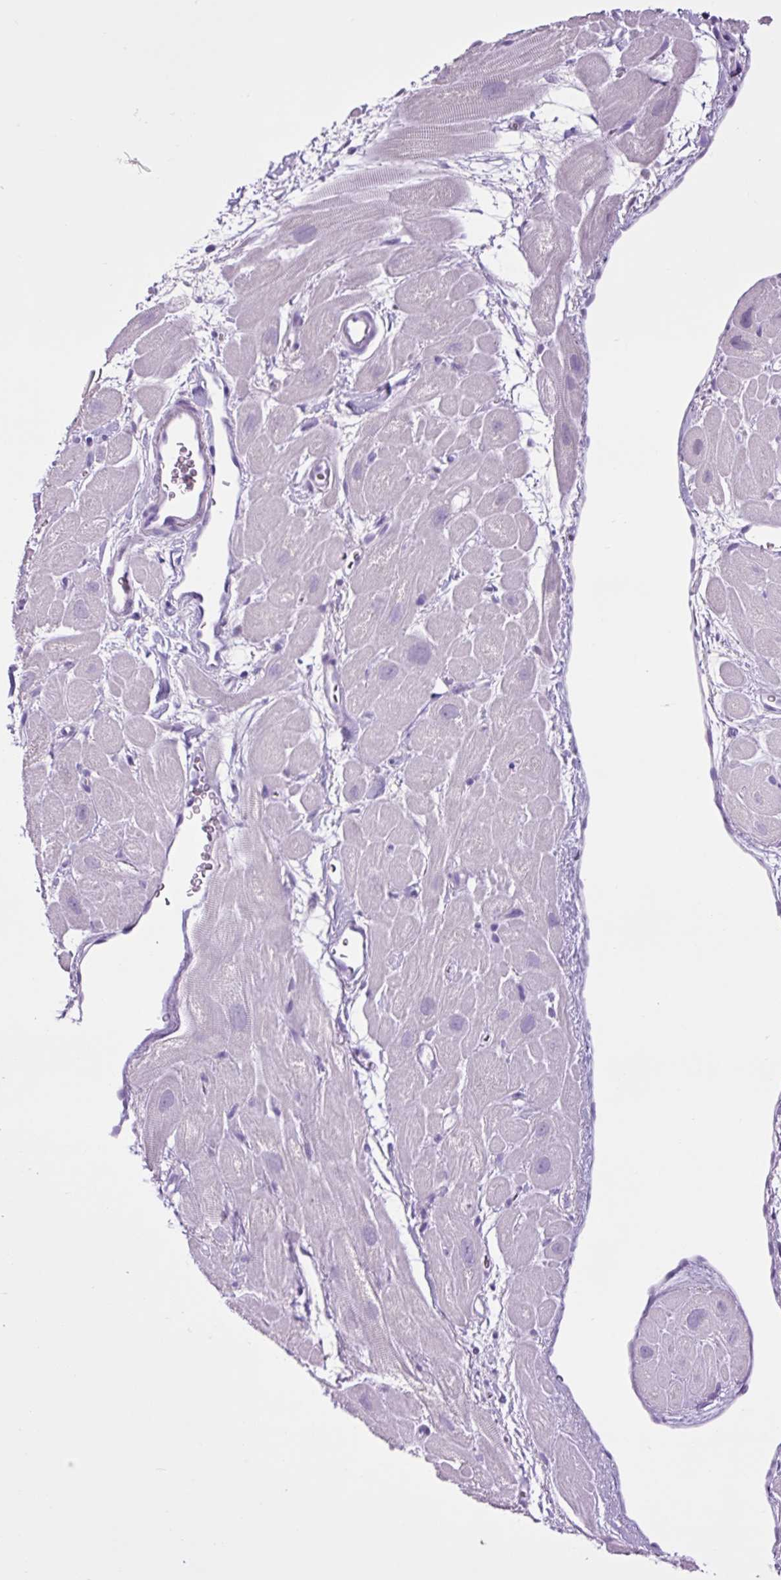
{"staining": {"intensity": "negative", "quantity": "none", "location": "none"}, "tissue": "heart muscle", "cell_type": "Cardiomyocytes", "image_type": "normal", "snomed": [{"axis": "morphology", "description": "Normal tissue, NOS"}, {"axis": "topography", "description": "Heart"}], "caption": "IHC image of normal human heart muscle stained for a protein (brown), which demonstrates no staining in cardiomyocytes.", "gene": "PGR", "patient": {"sex": "male", "age": 49}}